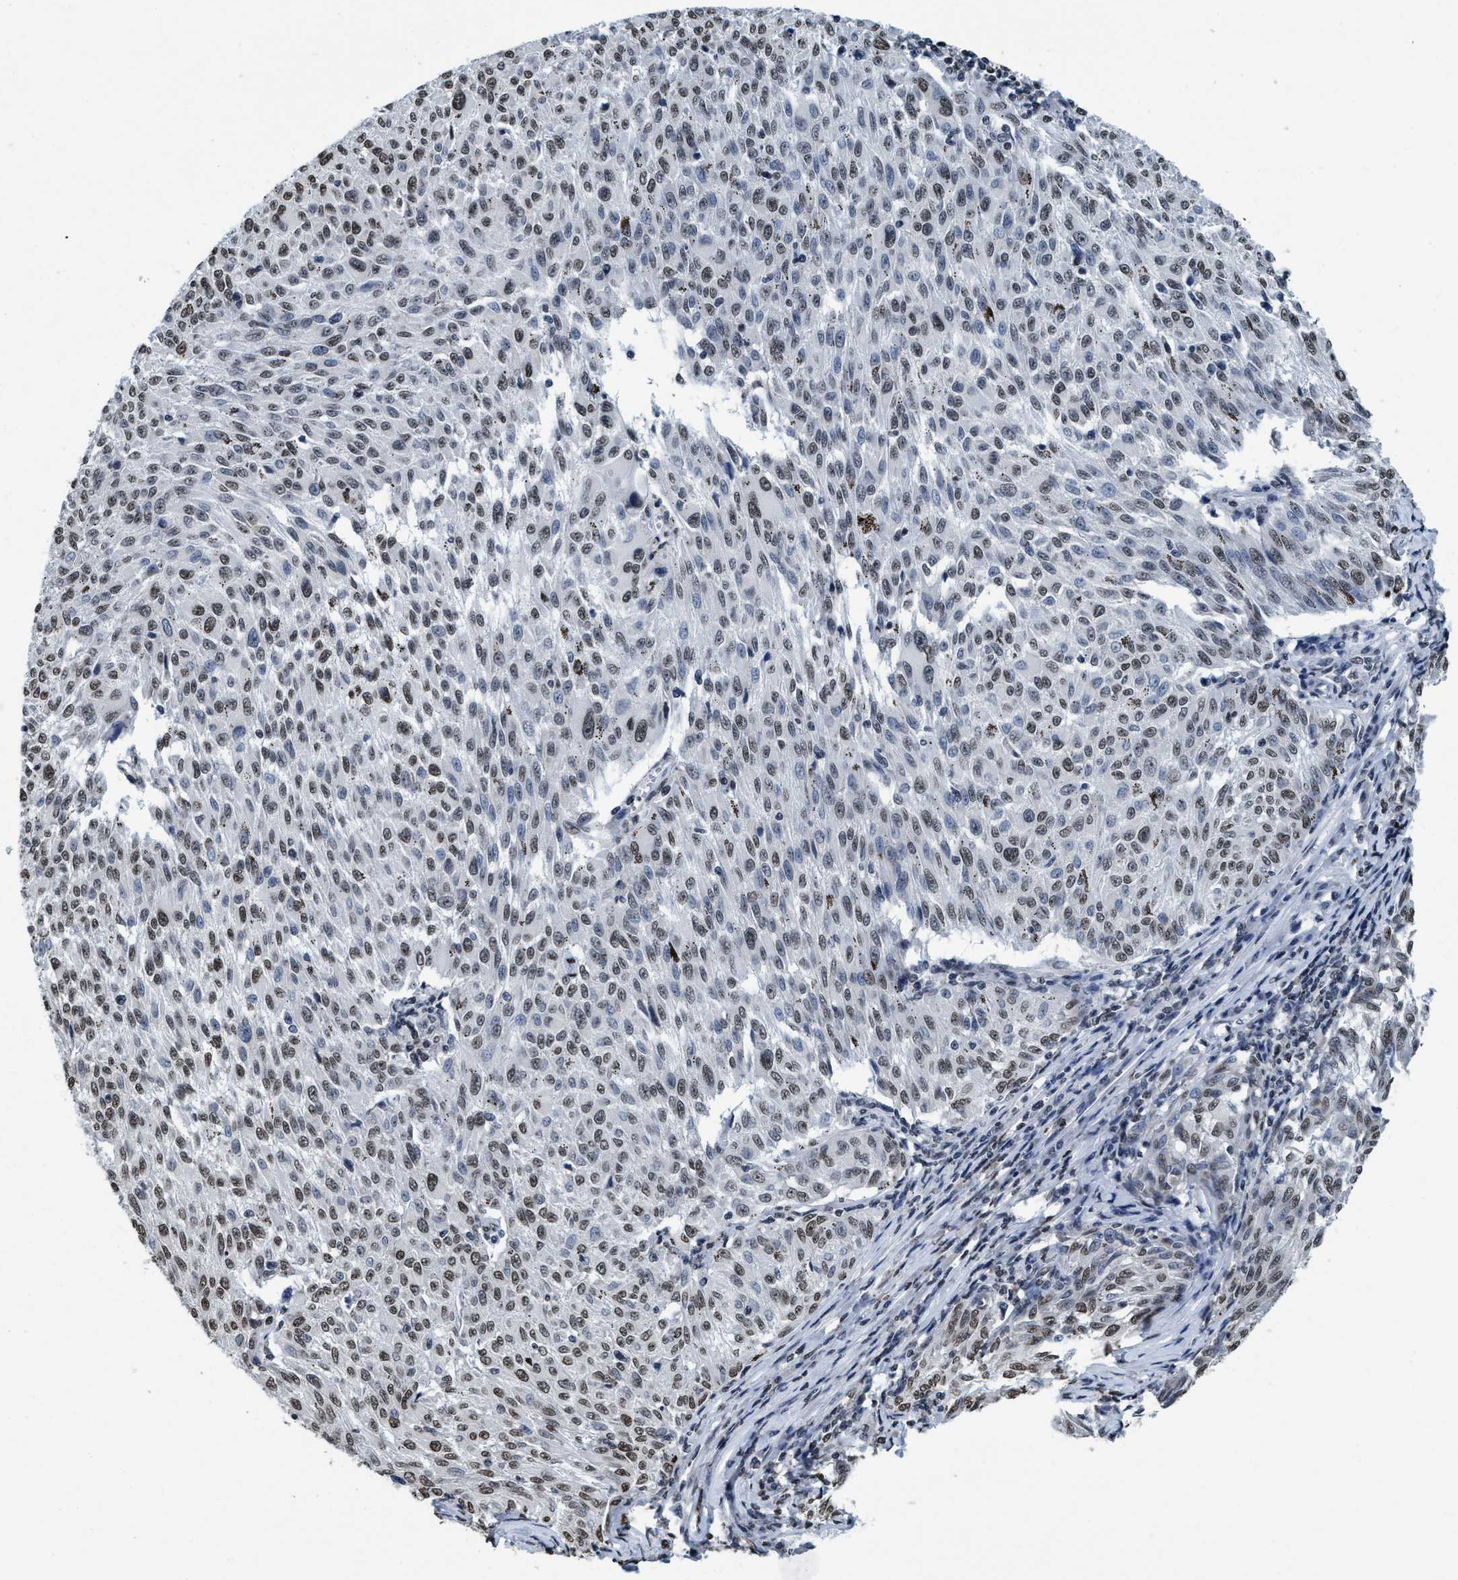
{"staining": {"intensity": "weak", "quantity": ">75%", "location": "nuclear"}, "tissue": "melanoma", "cell_type": "Tumor cells", "image_type": "cancer", "snomed": [{"axis": "morphology", "description": "Malignant melanoma, NOS"}, {"axis": "topography", "description": "Skin"}], "caption": "Protein staining of melanoma tissue shows weak nuclear expression in about >75% of tumor cells.", "gene": "CCNE2", "patient": {"sex": "female", "age": 72}}